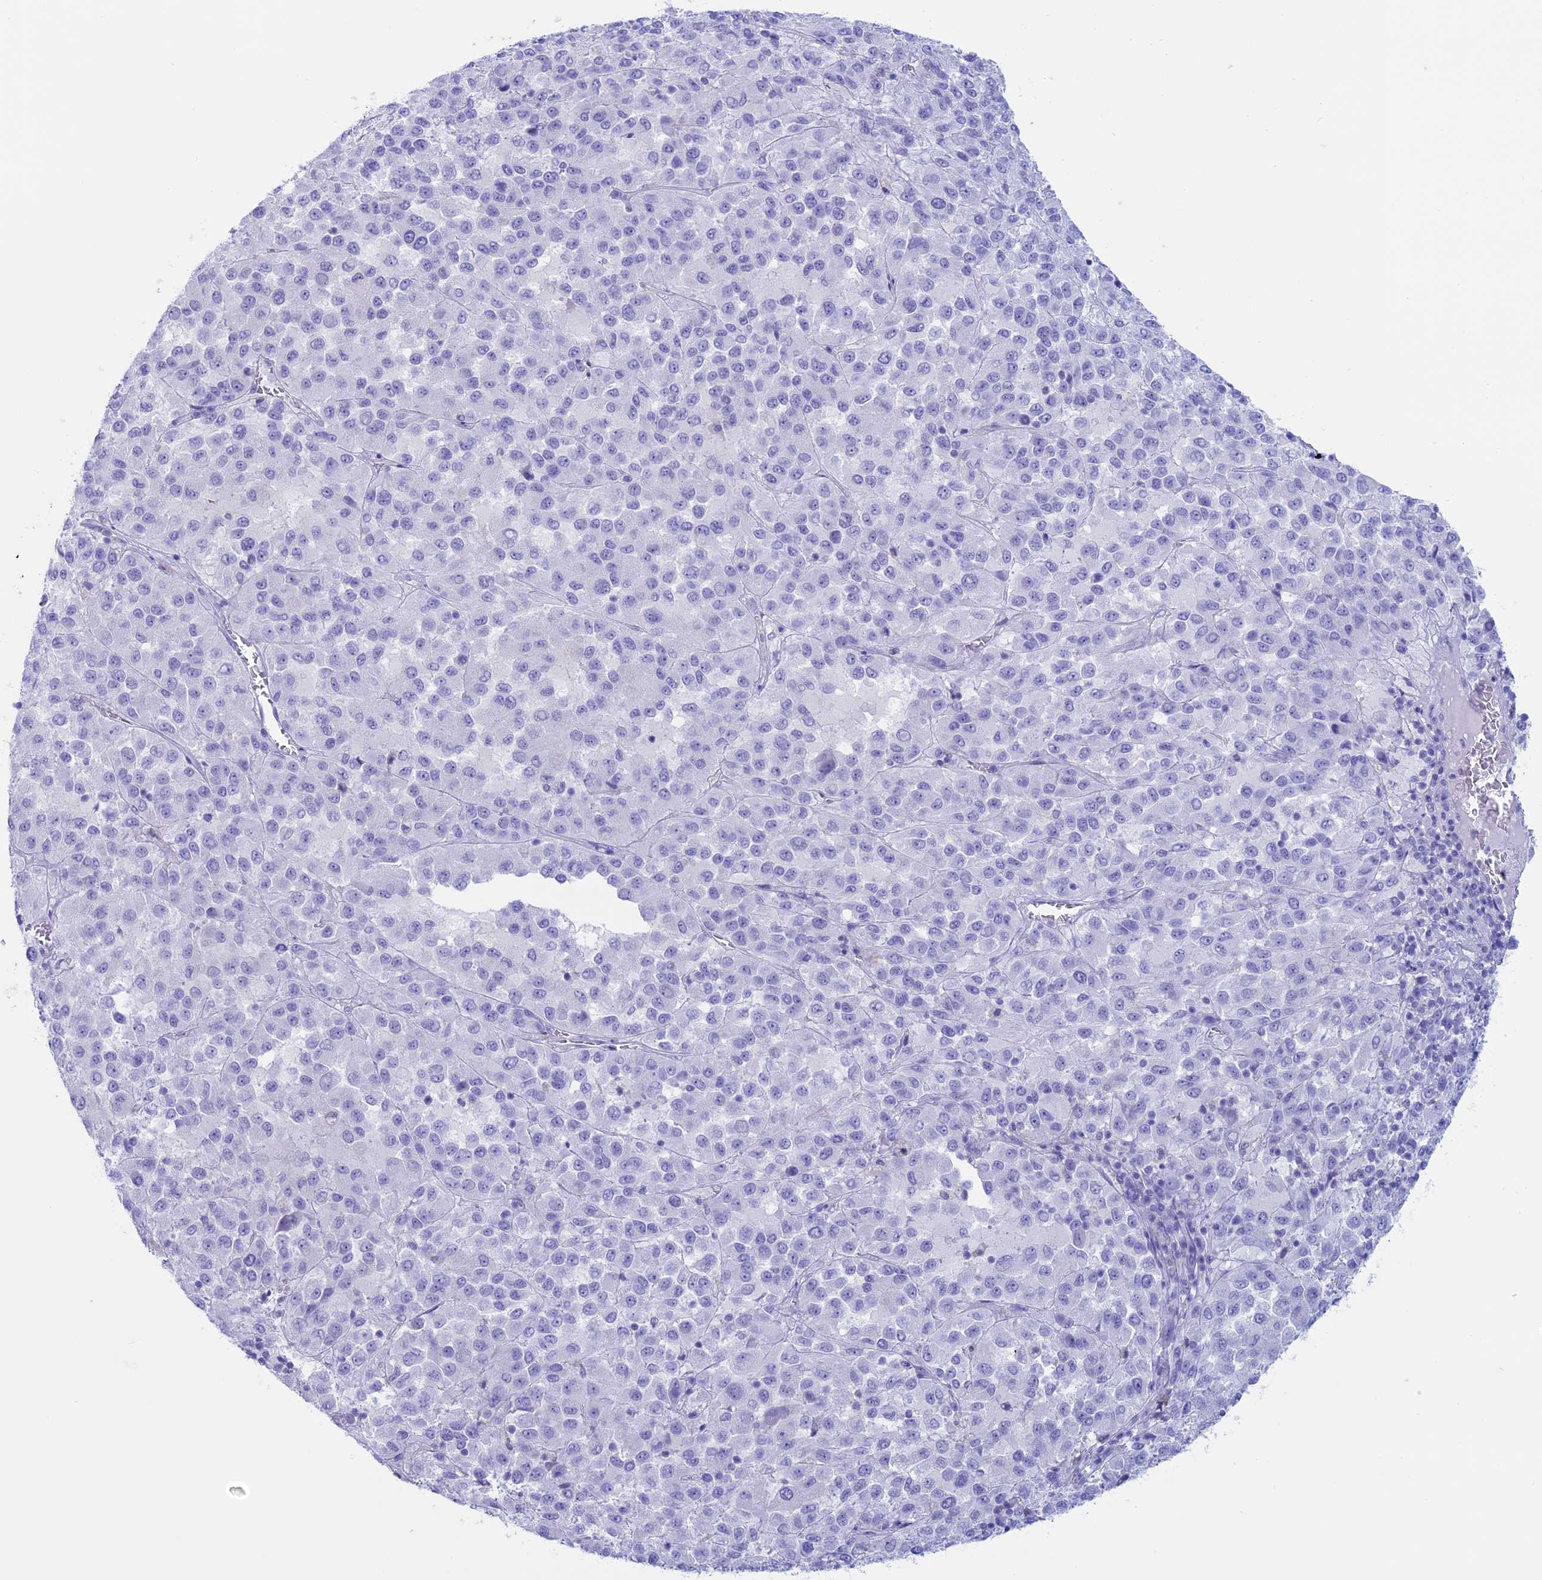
{"staining": {"intensity": "negative", "quantity": "none", "location": "none"}, "tissue": "melanoma", "cell_type": "Tumor cells", "image_type": "cancer", "snomed": [{"axis": "morphology", "description": "Malignant melanoma, Metastatic site"}, {"axis": "topography", "description": "Lung"}], "caption": "The immunohistochemistry (IHC) photomicrograph has no significant expression in tumor cells of malignant melanoma (metastatic site) tissue.", "gene": "RP1", "patient": {"sex": "male", "age": 64}}